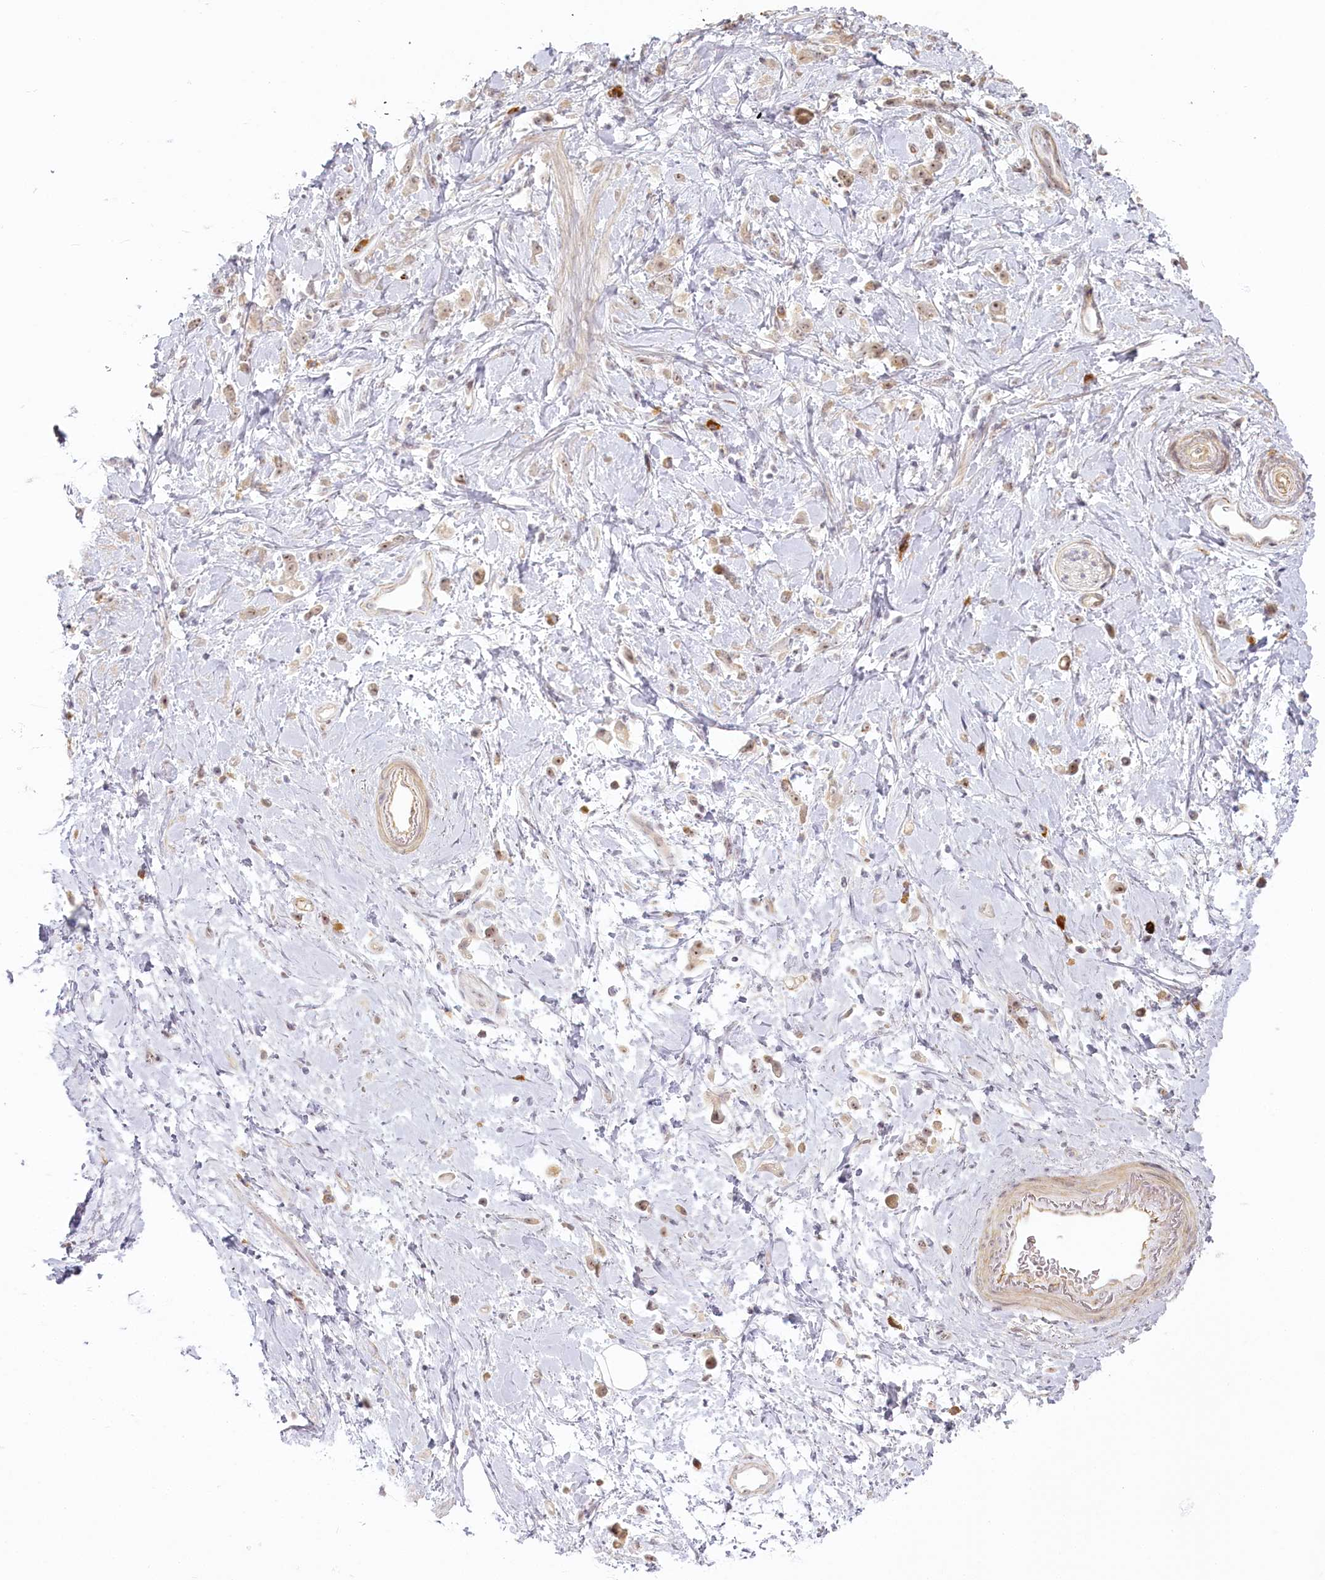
{"staining": {"intensity": "weak", "quantity": ">75%", "location": "cytoplasmic/membranous,nuclear"}, "tissue": "stomach cancer", "cell_type": "Tumor cells", "image_type": "cancer", "snomed": [{"axis": "morphology", "description": "Adenocarcinoma, NOS"}, {"axis": "topography", "description": "Stomach"}], "caption": "A high-resolution photomicrograph shows immunohistochemistry (IHC) staining of stomach adenocarcinoma, which exhibits weak cytoplasmic/membranous and nuclear expression in about >75% of tumor cells. The staining is performed using DAB brown chromogen to label protein expression. The nuclei are counter-stained blue using hematoxylin.", "gene": "EXOSC7", "patient": {"sex": "female", "age": 60}}